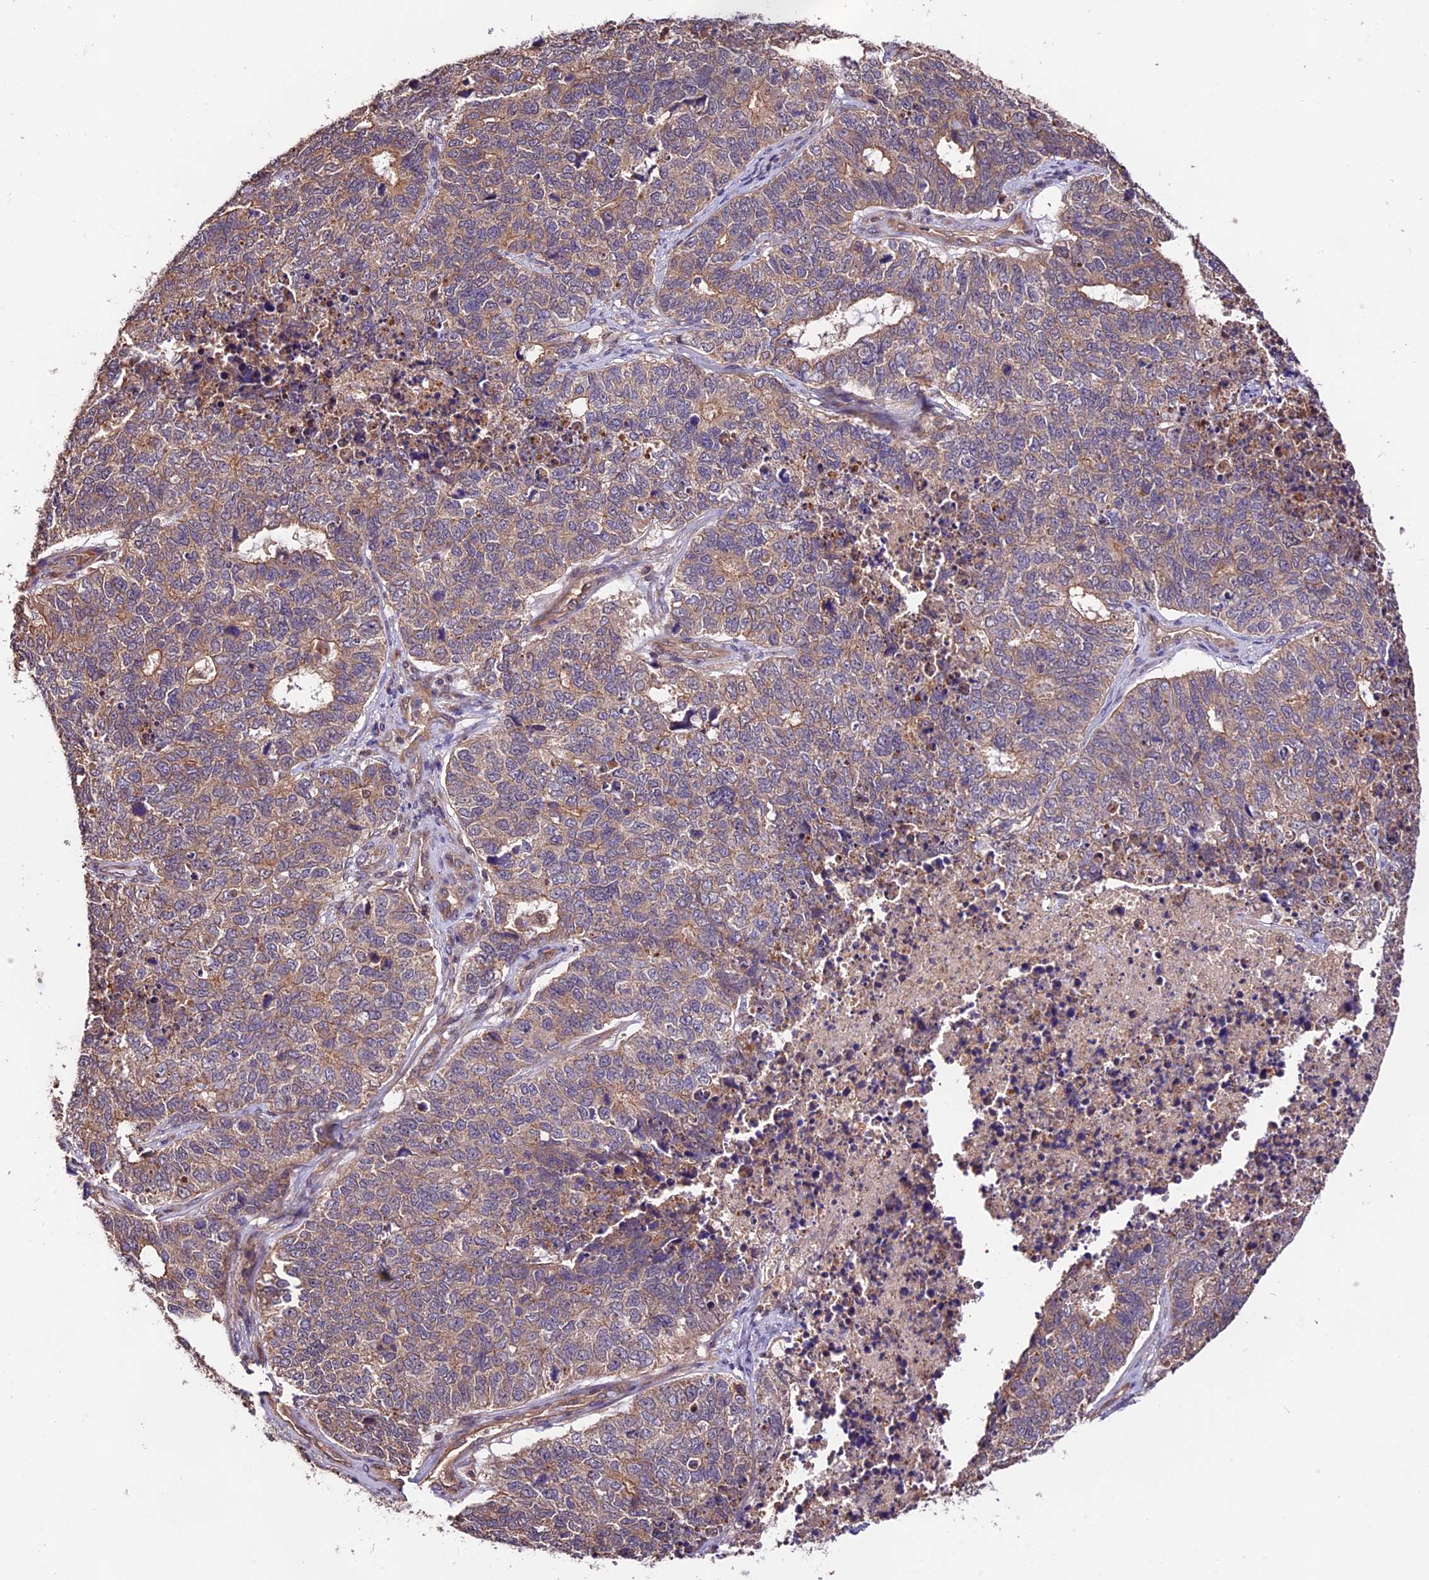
{"staining": {"intensity": "weak", "quantity": ">75%", "location": "cytoplasmic/membranous"}, "tissue": "cervical cancer", "cell_type": "Tumor cells", "image_type": "cancer", "snomed": [{"axis": "morphology", "description": "Squamous cell carcinoma, NOS"}, {"axis": "topography", "description": "Cervix"}], "caption": "The image reveals immunohistochemical staining of cervical cancer (squamous cell carcinoma). There is weak cytoplasmic/membranous staining is identified in approximately >75% of tumor cells.", "gene": "CES3", "patient": {"sex": "female", "age": 63}}